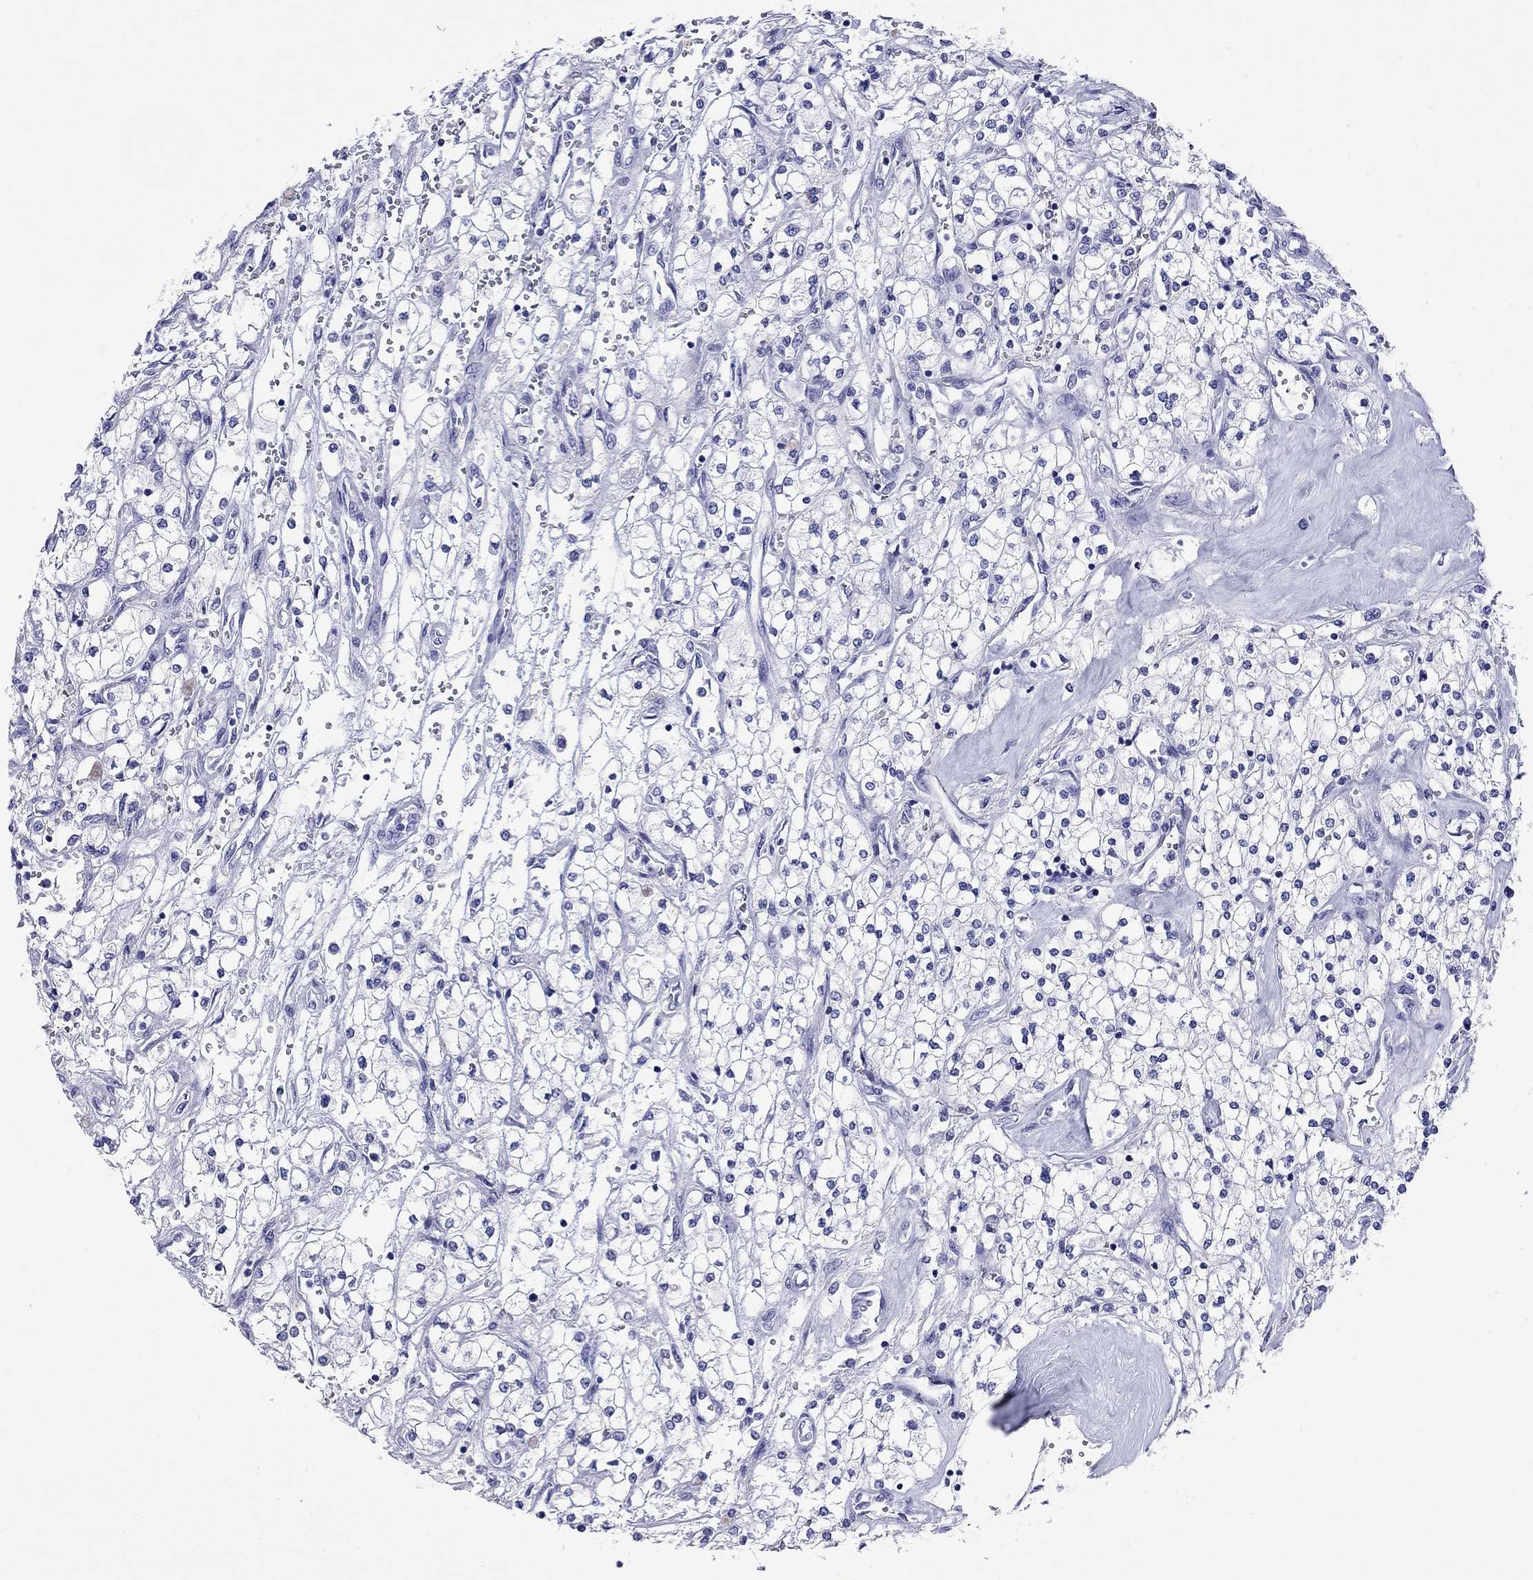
{"staining": {"intensity": "negative", "quantity": "none", "location": "none"}, "tissue": "renal cancer", "cell_type": "Tumor cells", "image_type": "cancer", "snomed": [{"axis": "morphology", "description": "Adenocarcinoma, NOS"}, {"axis": "topography", "description": "Kidney"}], "caption": "Tumor cells show no significant protein staining in adenocarcinoma (renal). (DAB IHC, high magnification).", "gene": "FIGLA", "patient": {"sex": "male", "age": 80}}